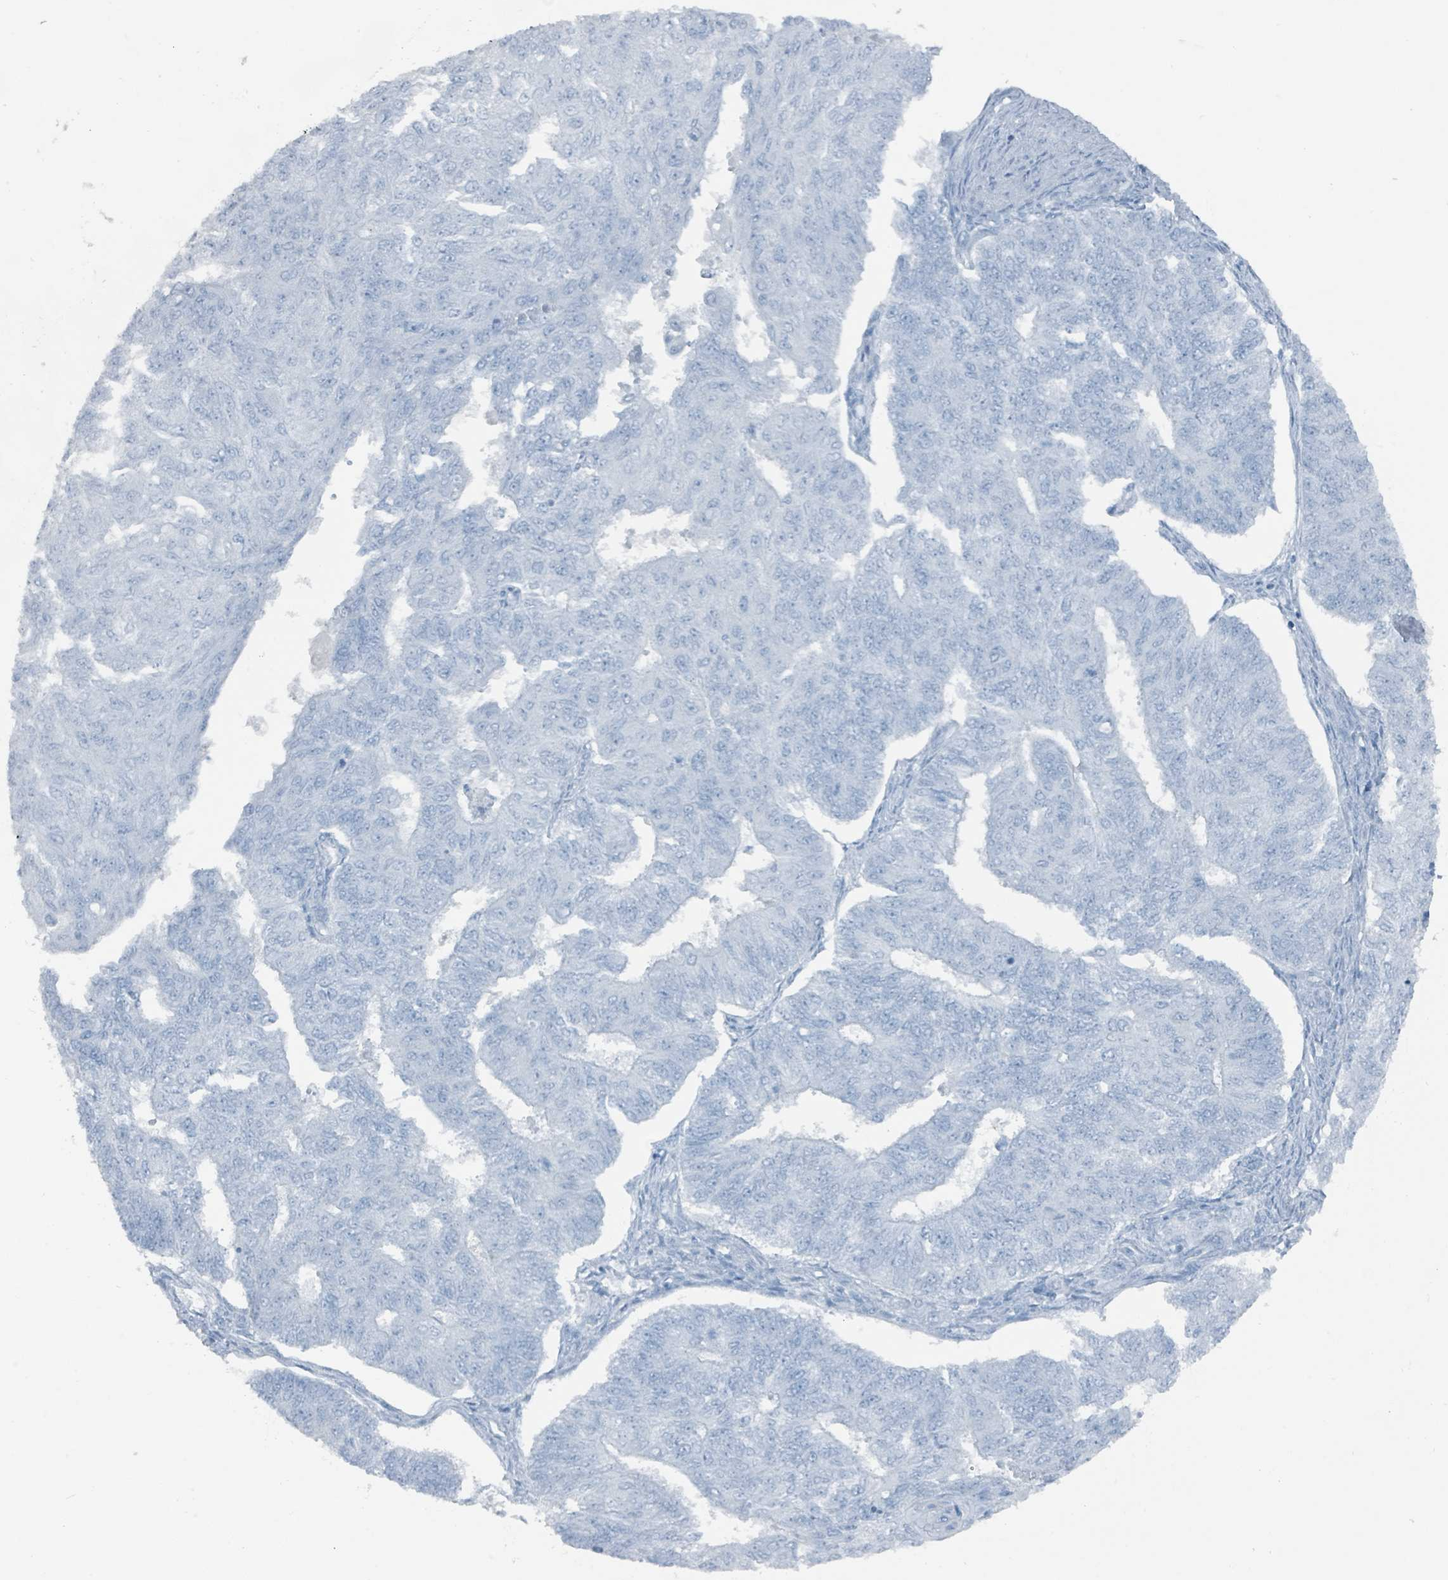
{"staining": {"intensity": "negative", "quantity": "none", "location": "none"}, "tissue": "endometrial cancer", "cell_type": "Tumor cells", "image_type": "cancer", "snomed": [{"axis": "morphology", "description": "Adenocarcinoma, NOS"}, {"axis": "topography", "description": "Endometrium"}], "caption": "An image of endometrial adenocarcinoma stained for a protein displays no brown staining in tumor cells.", "gene": "GAMT", "patient": {"sex": "female", "age": 32}}